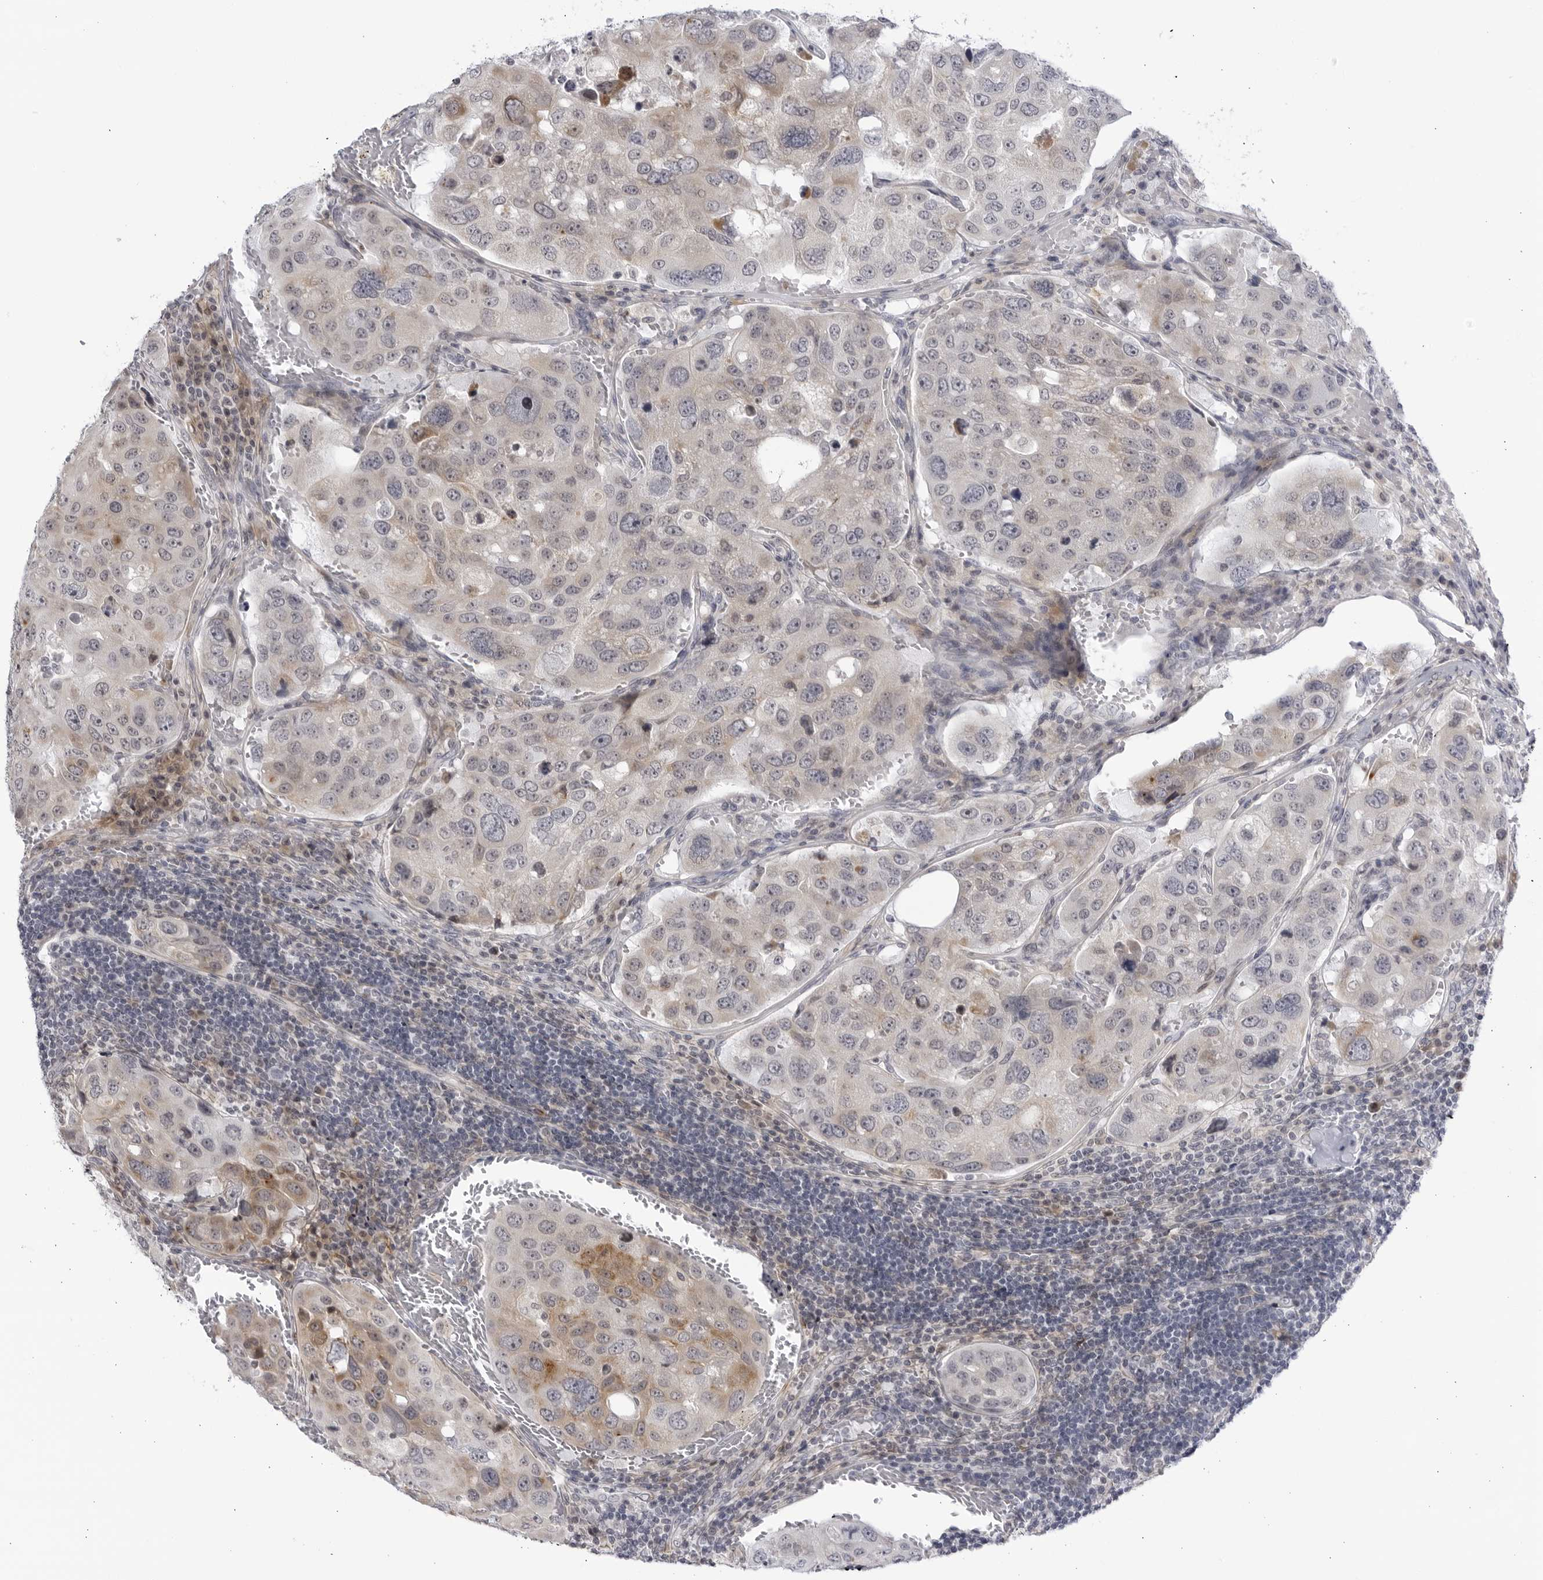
{"staining": {"intensity": "moderate", "quantity": "<25%", "location": "cytoplasmic/membranous"}, "tissue": "urothelial cancer", "cell_type": "Tumor cells", "image_type": "cancer", "snomed": [{"axis": "morphology", "description": "Urothelial carcinoma, High grade"}, {"axis": "topography", "description": "Lymph node"}, {"axis": "topography", "description": "Urinary bladder"}], "caption": "This image displays immunohistochemistry (IHC) staining of human high-grade urothelial carcinoma, with low moderate cytoplasmic/membranous positivity in about <25% of tumor cells.", "gene": "CNBD1", "patient": {"sex": "male", "age": 51}}